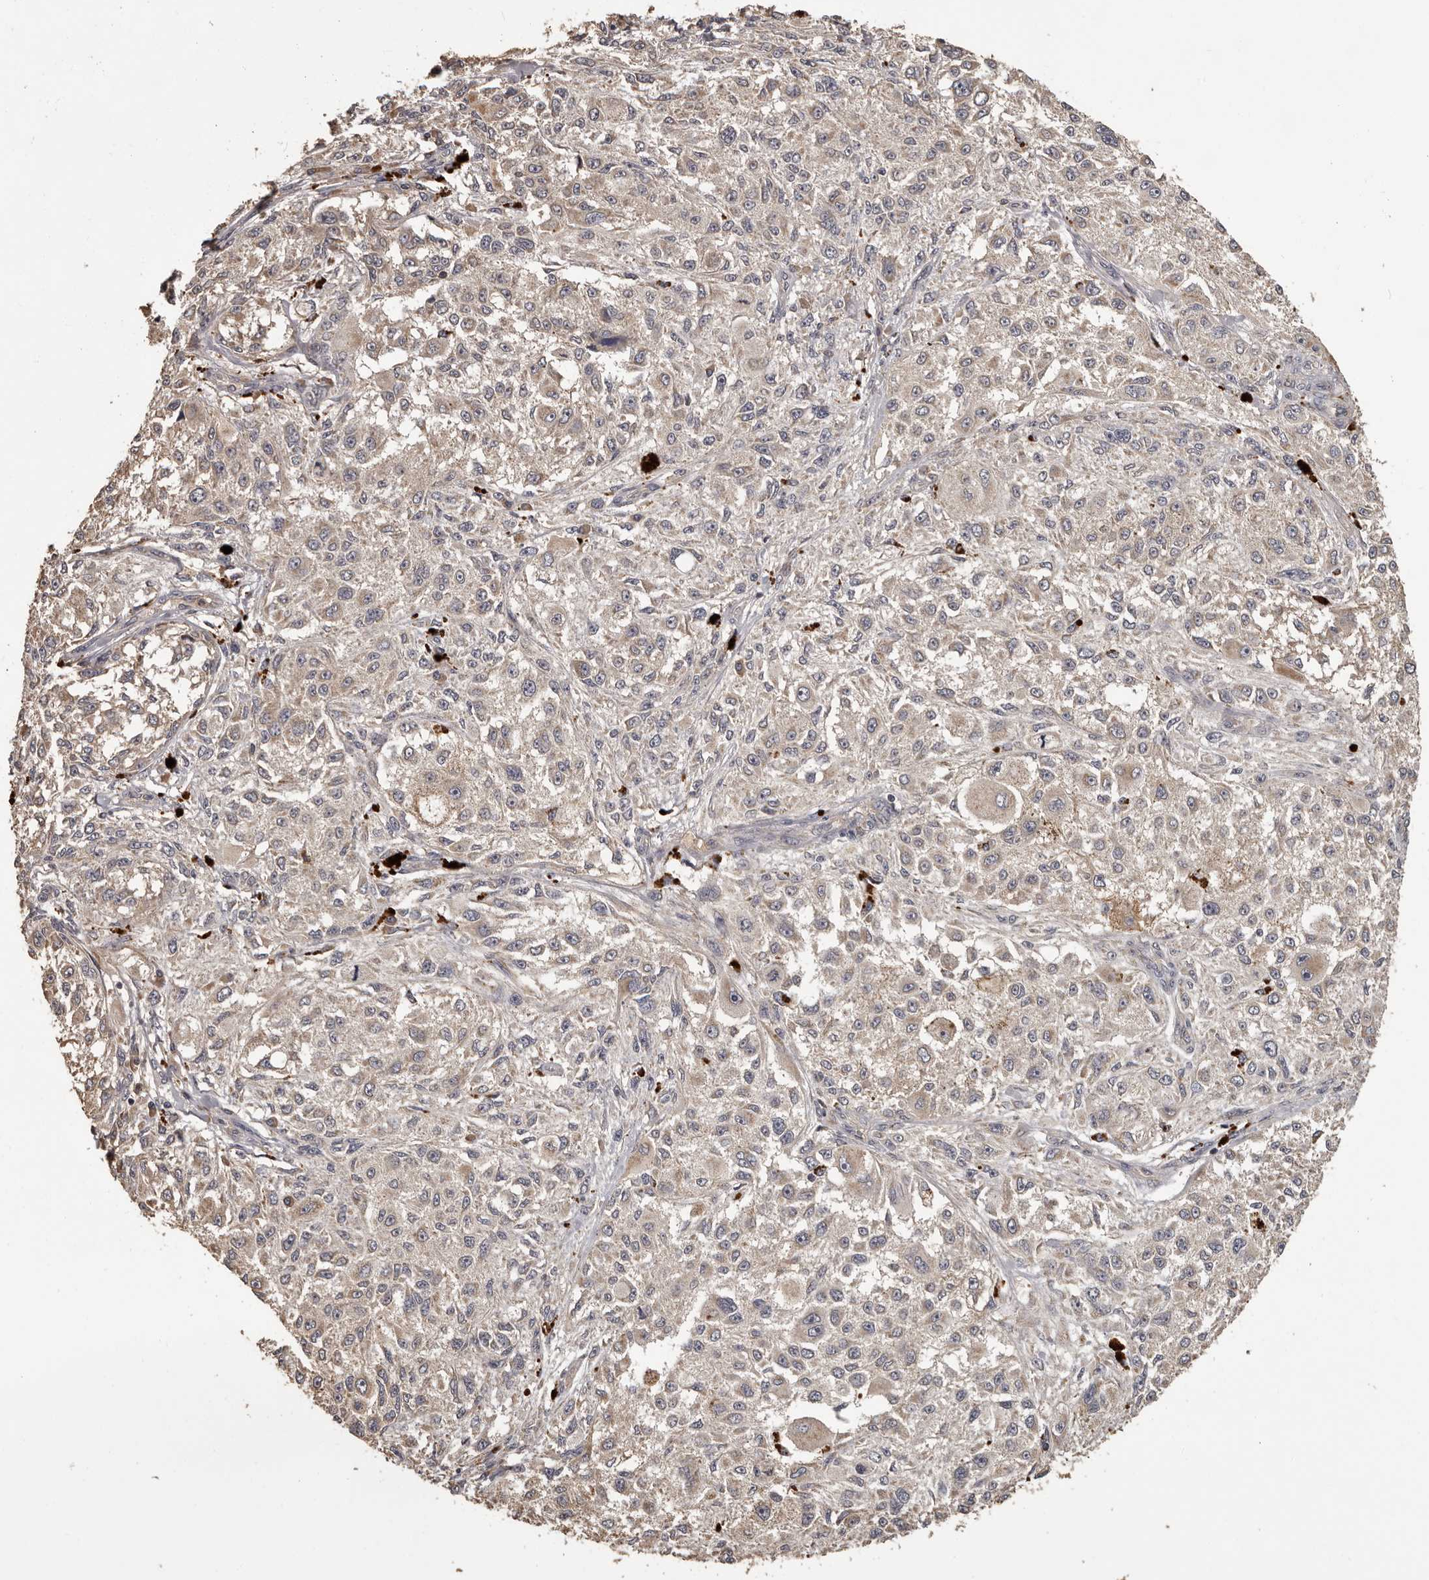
{"staining": {"intensity": "weak", "quantity": "<25%", "location": "cytoplasmic/membranous"}, "tissue": "melanoma", "cell_type": "Tumor cells", "image_type": "cancer", "snomed": [{"axis": "morphology", "description": "Necrosis, NOS"}, {"axis": "morphology", "description": "Malignant melanoma, NOS"}, {"axis": "topography", "description": "Skin"}], "caption": "Tumor cells show no significant expression in malignant melanoma.", "gene": "MGAT5", "patient": {"sex": "female", "age": 87}}